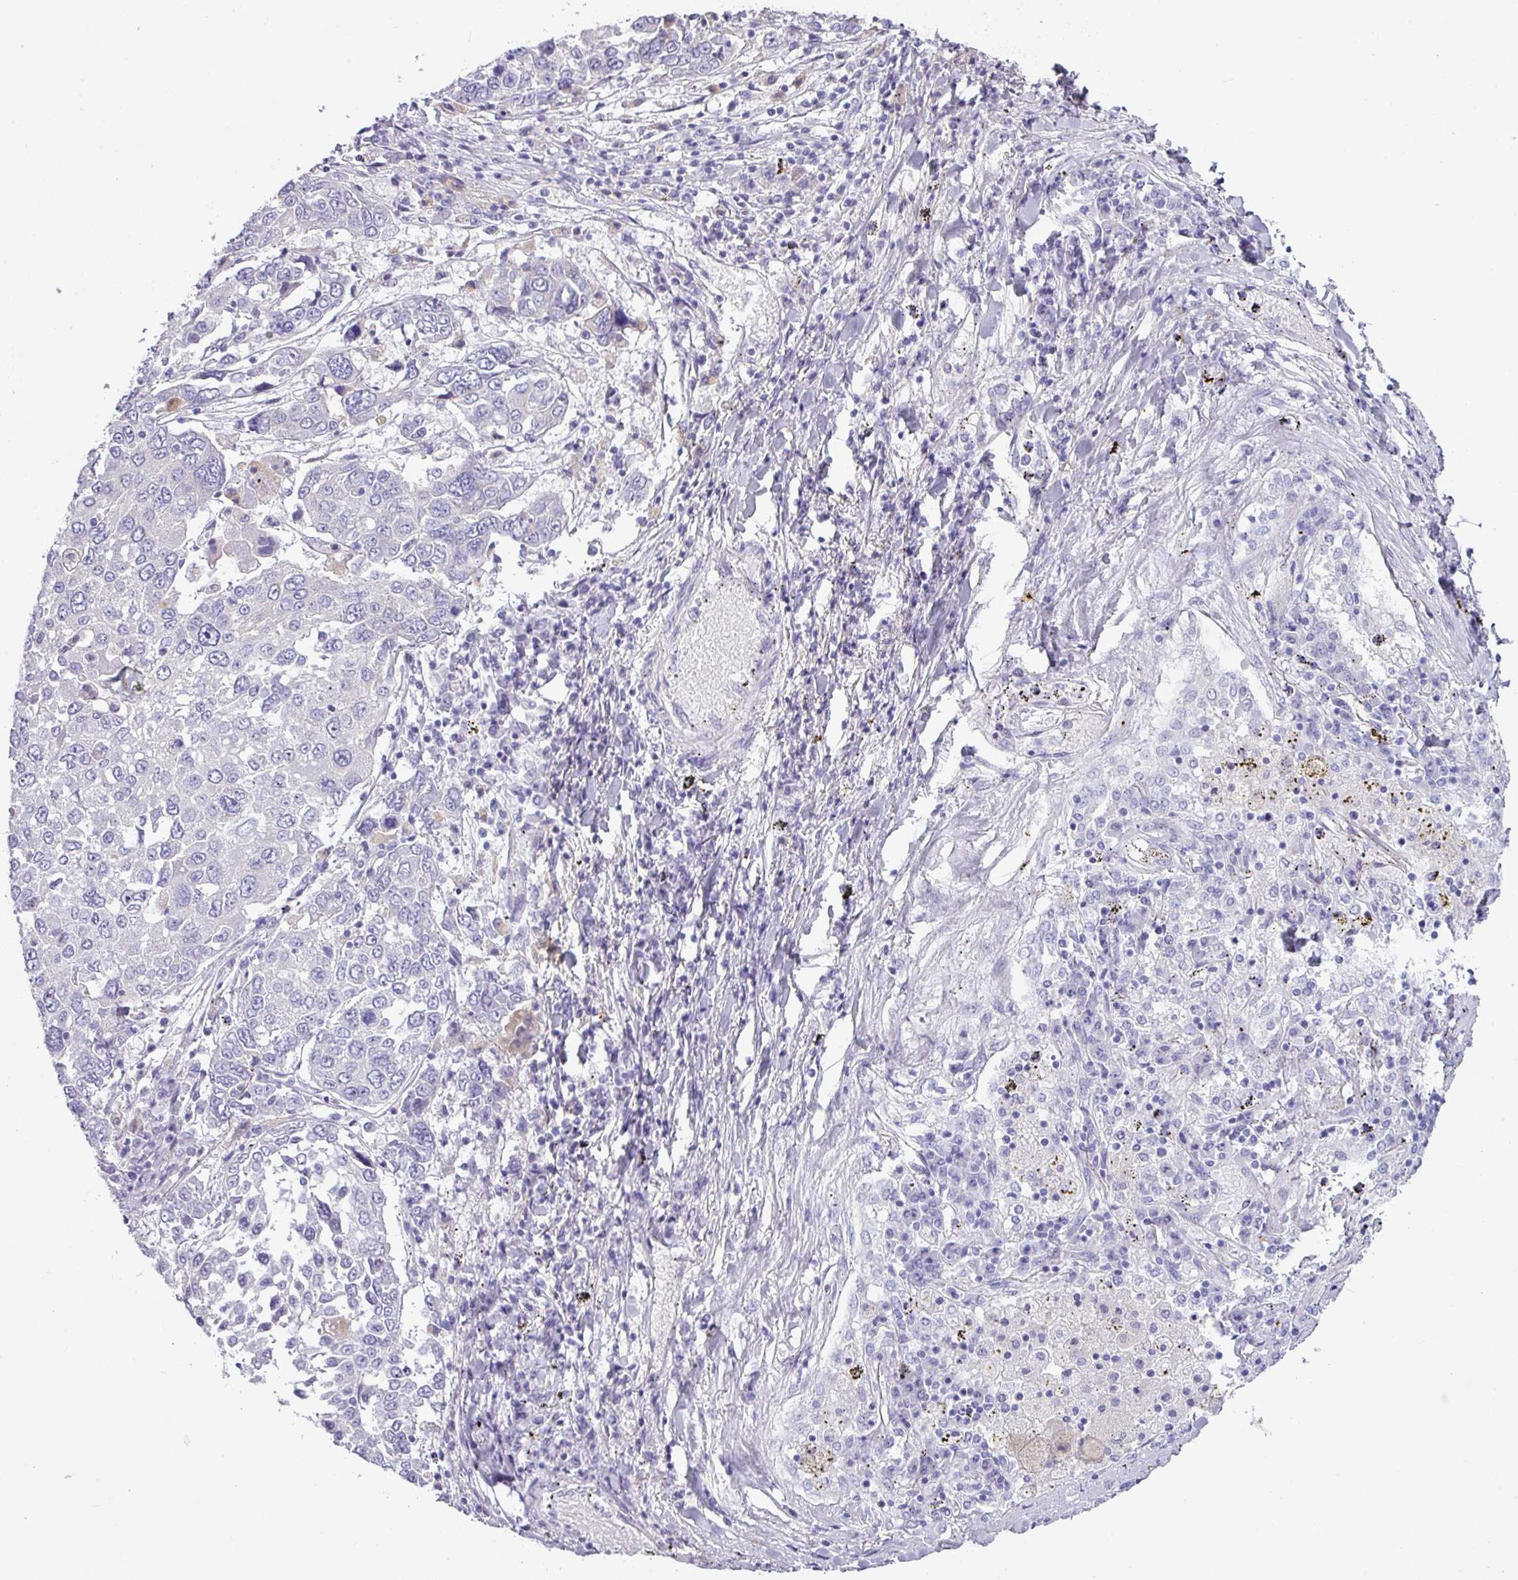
{"staining": {"intensity": "negative", "quantity": "none", "location": "none"}, "tissue": "lung cancer", "cell_type": "Tumor cells", "image_type": "cancer", "snomed": [{"axis": "morphology", "description": "Squamous cell carcinoma, NOS"}, {"axis": "topography", "description": "Lung"}], "caption": "Immunohistochemistry image of neoplastic tissue: lung cancer stained with DAB displays no significant protein expression in tumor cells.", "gene": "ABCC5", "patient": {"sex": "male", "age": 65}}